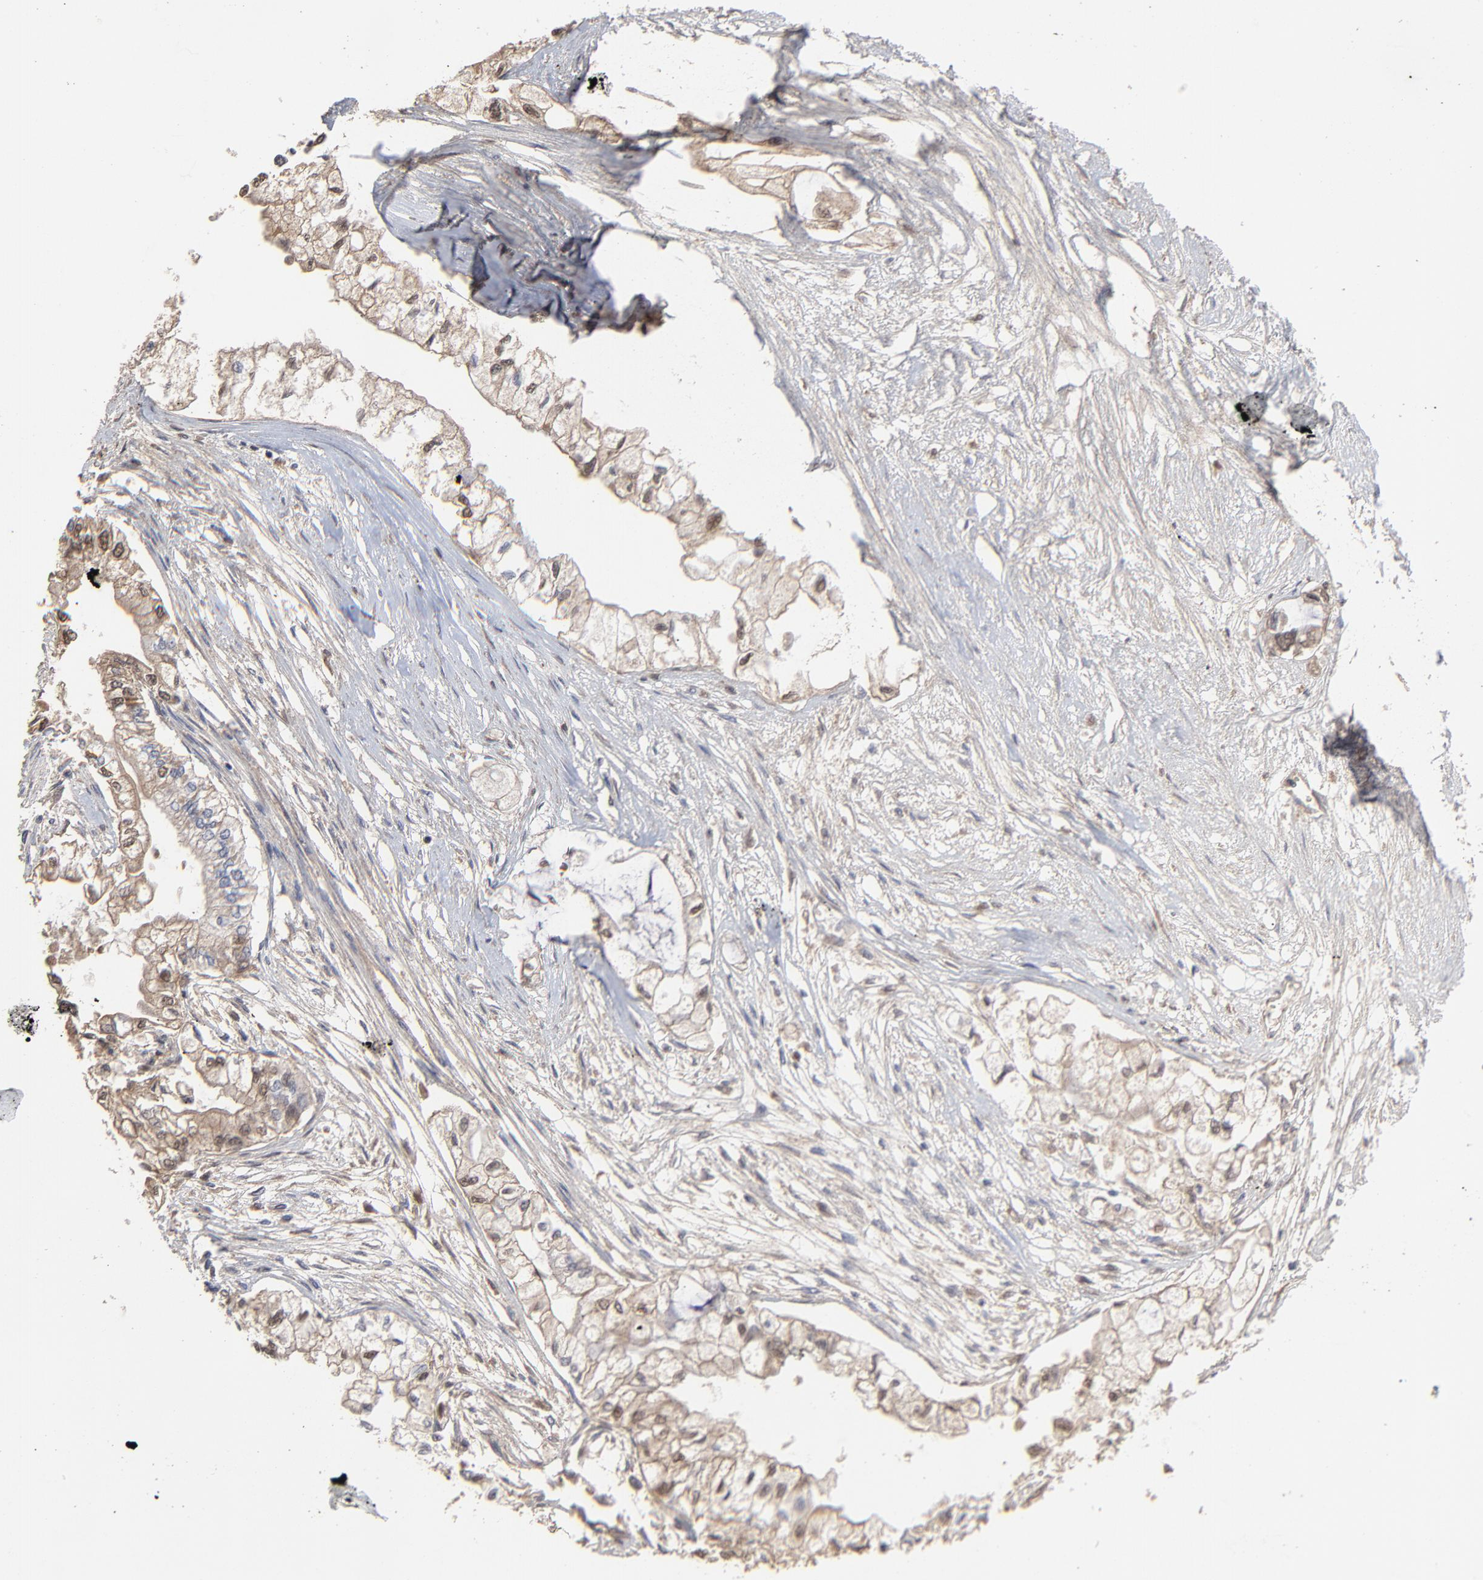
{"staining": {"intensity": "weak", "quantity": ">75%", "location": "cytoplasmic/membranous"}, "tissue": "pancreatic cancer", "cell_type": "Tumor cells", "image_type": "cancer", "snomed": [{"axis": "morphology", "description": "Adenocarcinoma, NOS"}, {"axis": "topography", "description": "Pancreas"}], "caption": "A brown stain highlights weak cytoplasmic/membranous expression of a protein in adenocarcinoma (pancreatic) tumor cells.", "gene": "VPREB3", "patient": {"sex": "male", "age": 79}}